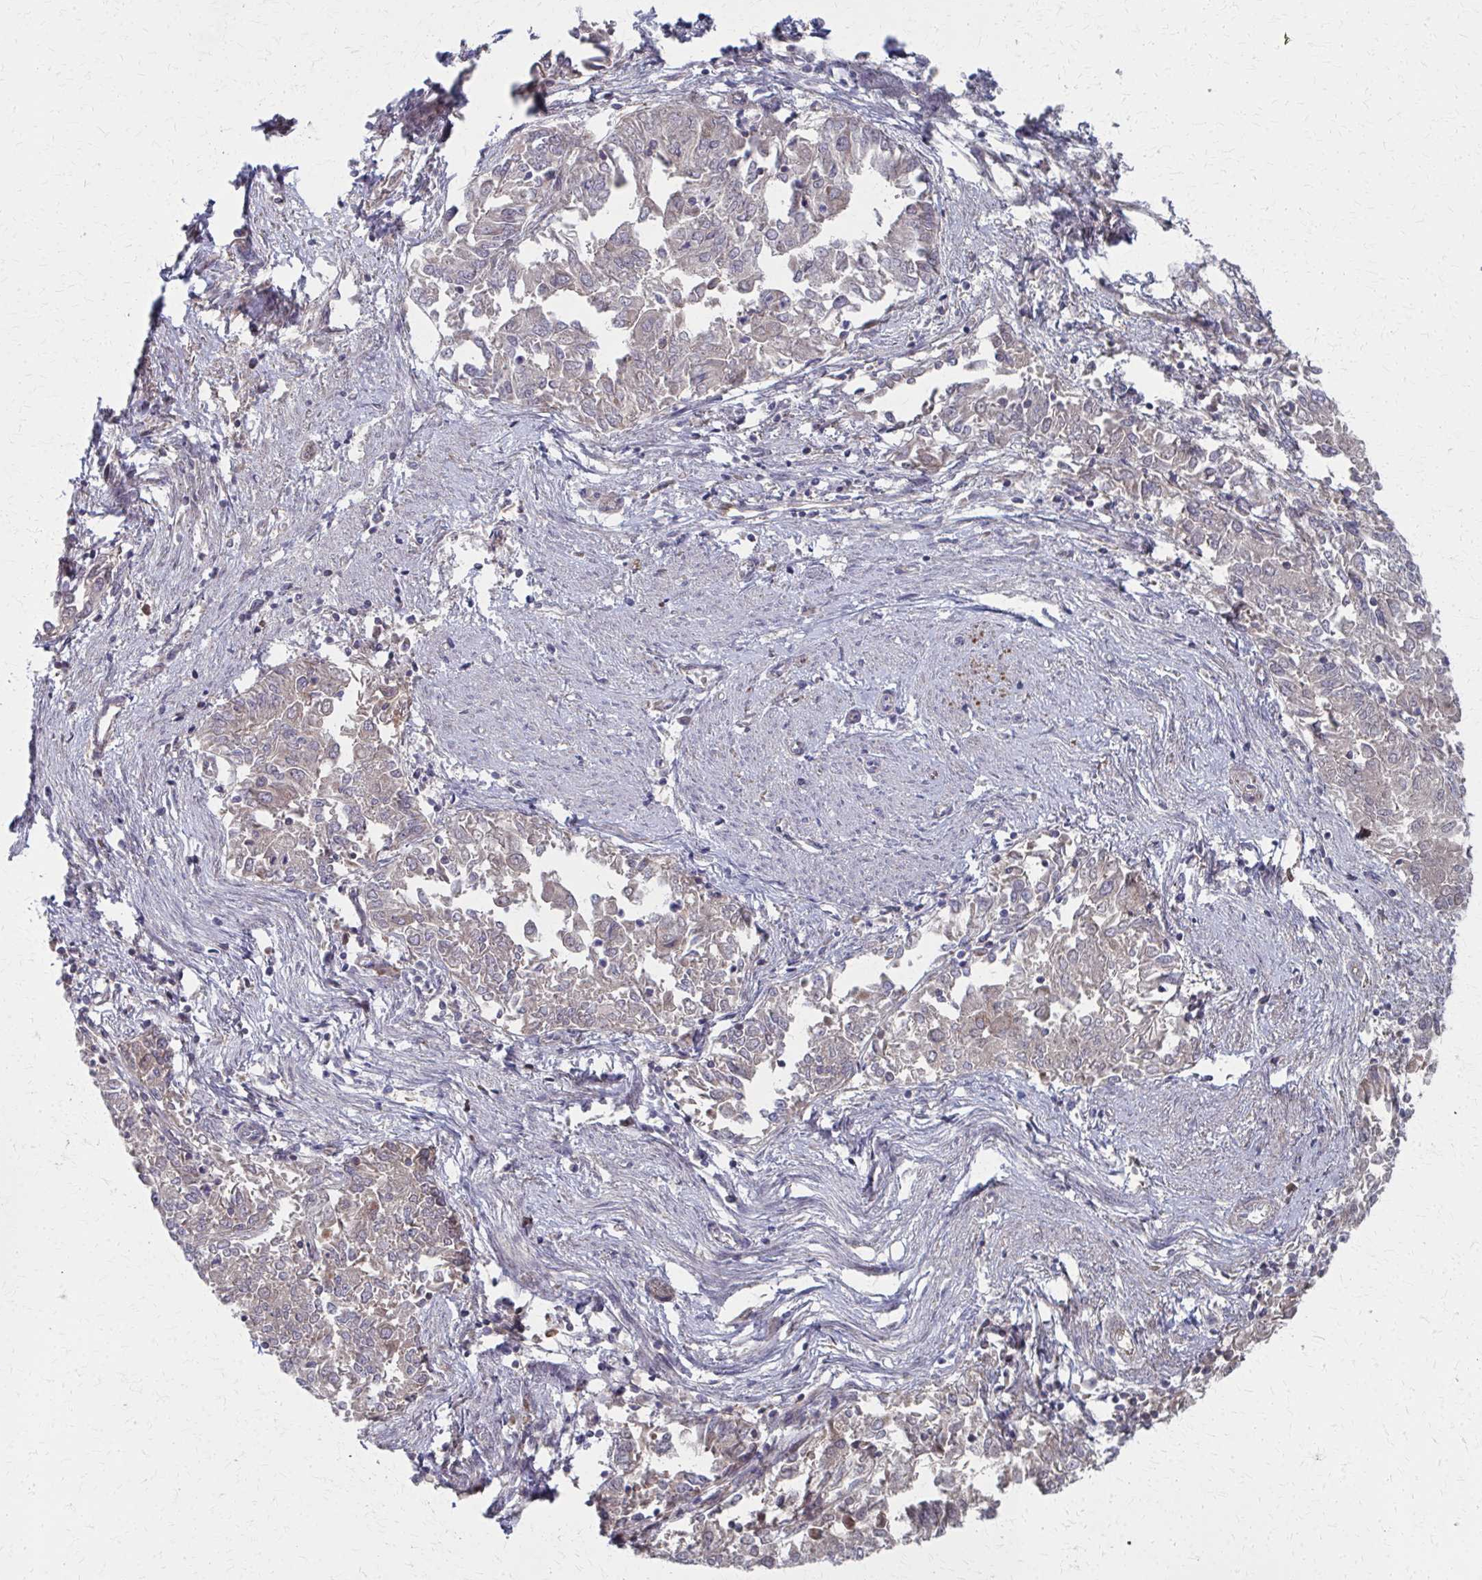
{"staining": {"intensity": "weak", "quantity": "<25%", "location": "cytoplasmic/membranous"}, "tissue": "endometrial cancer", "cell_type": "Tumor cells", "image_type": "cancer", "snomed": [{"axis": "morphology", "description": "Adenocarcinoma, NOS"}, {"axis": "topography", "description": "Endometrium"}], "caption": "This is an immunohistochemistry micrograph of endometrial cancer. There is no expression in tumor cells.", "gene": "FAHD1", "patient": {"sex": "female", "age": 57}}